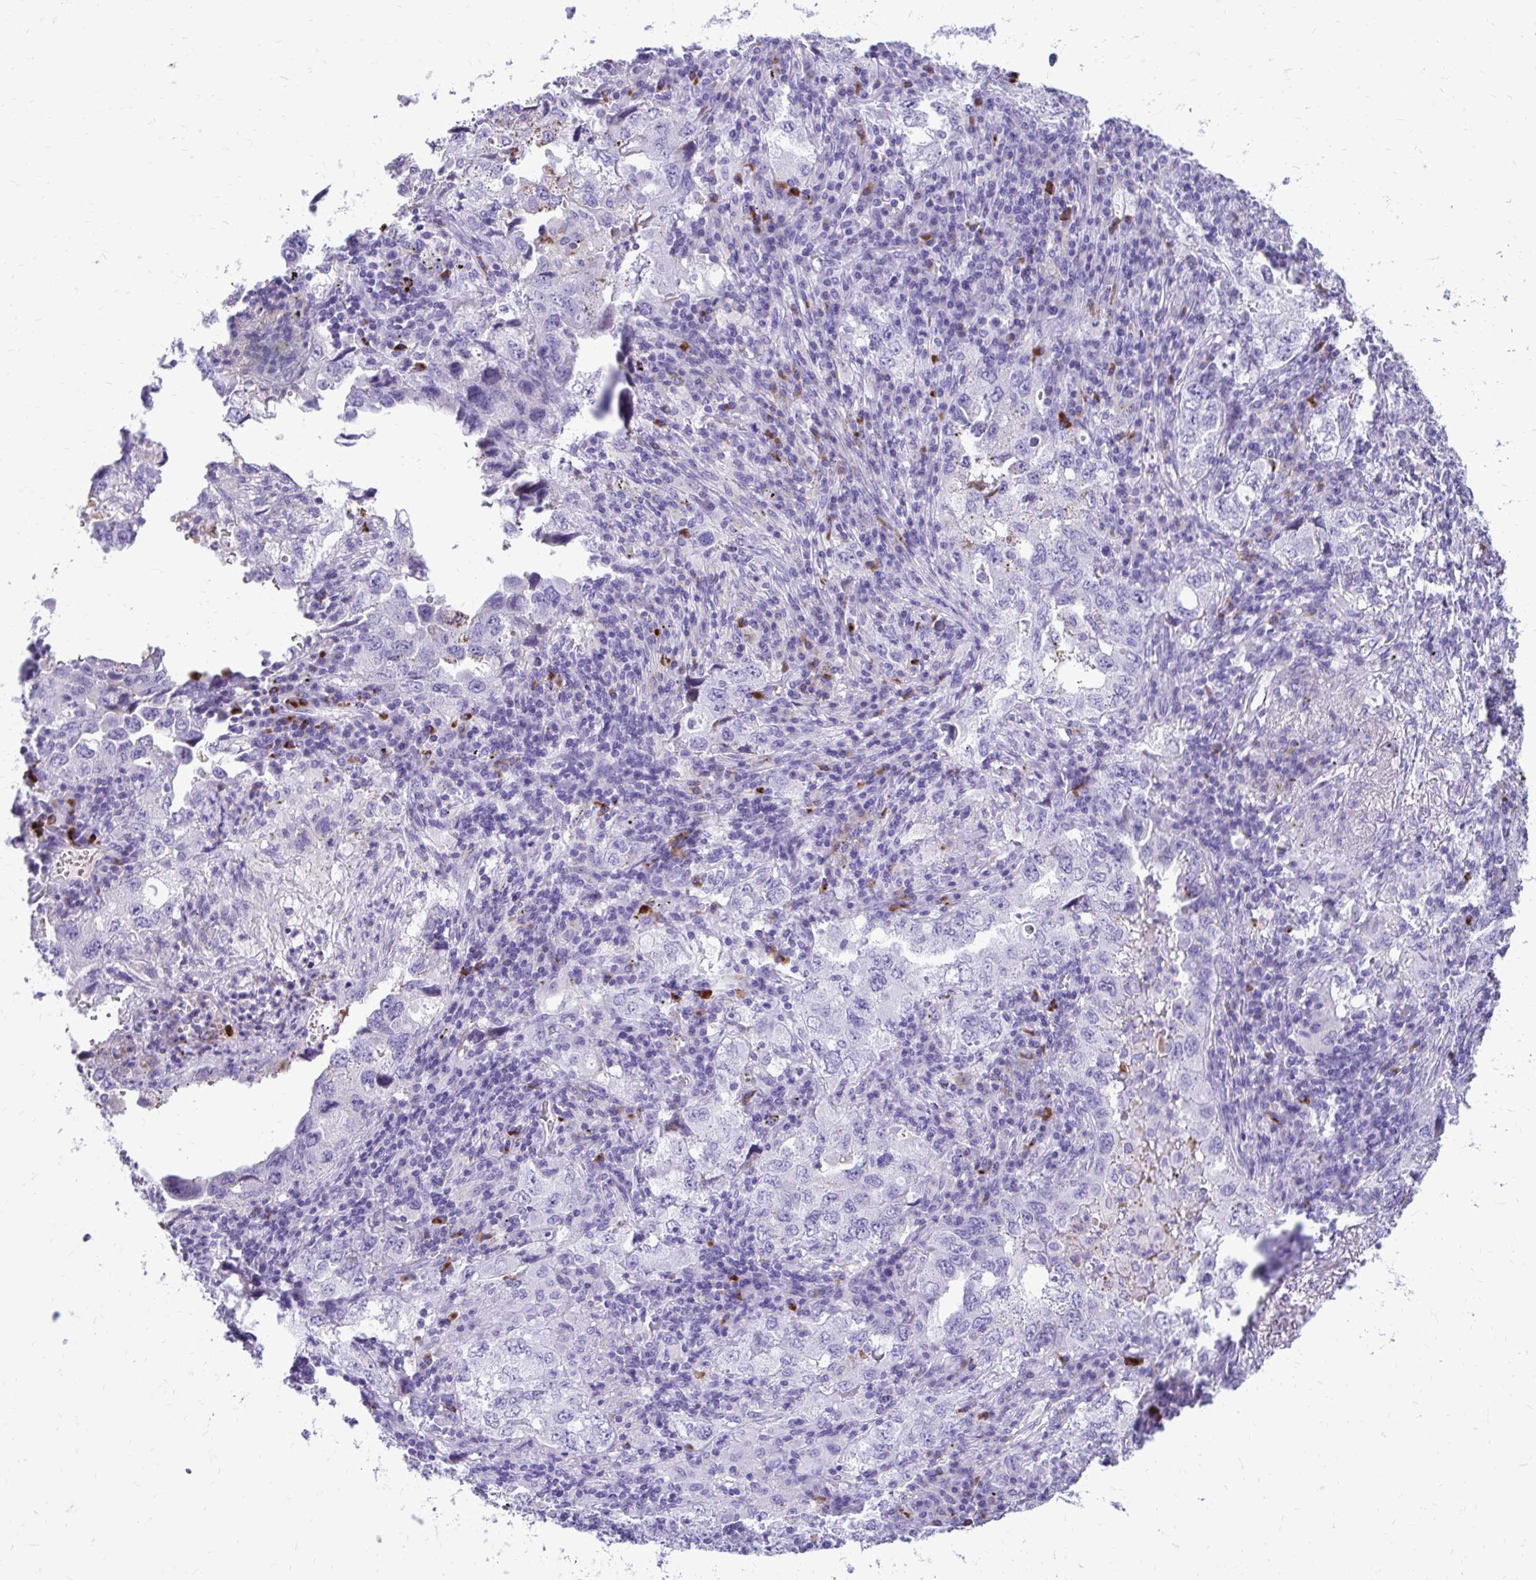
{"staining": {"intensity": "negative", "quantity": "none", "location": "none"}, "tissue": "lung cancer", "cell_type": "Tumor cells", "image_type": "cancer", "snomed": [{"axis": "morphology", "description": "Adenocarcinoma, NOS"}, {"axis": "topography", "description": "Lung"}], "caption": "This is an immunohistochemistry (IHC) micrograph of human lung cancer (adenocarcinoma). There is no positivity in tumor cells.", "gene": "SATL1", "patient": {"sex": "female", "age": 57}}